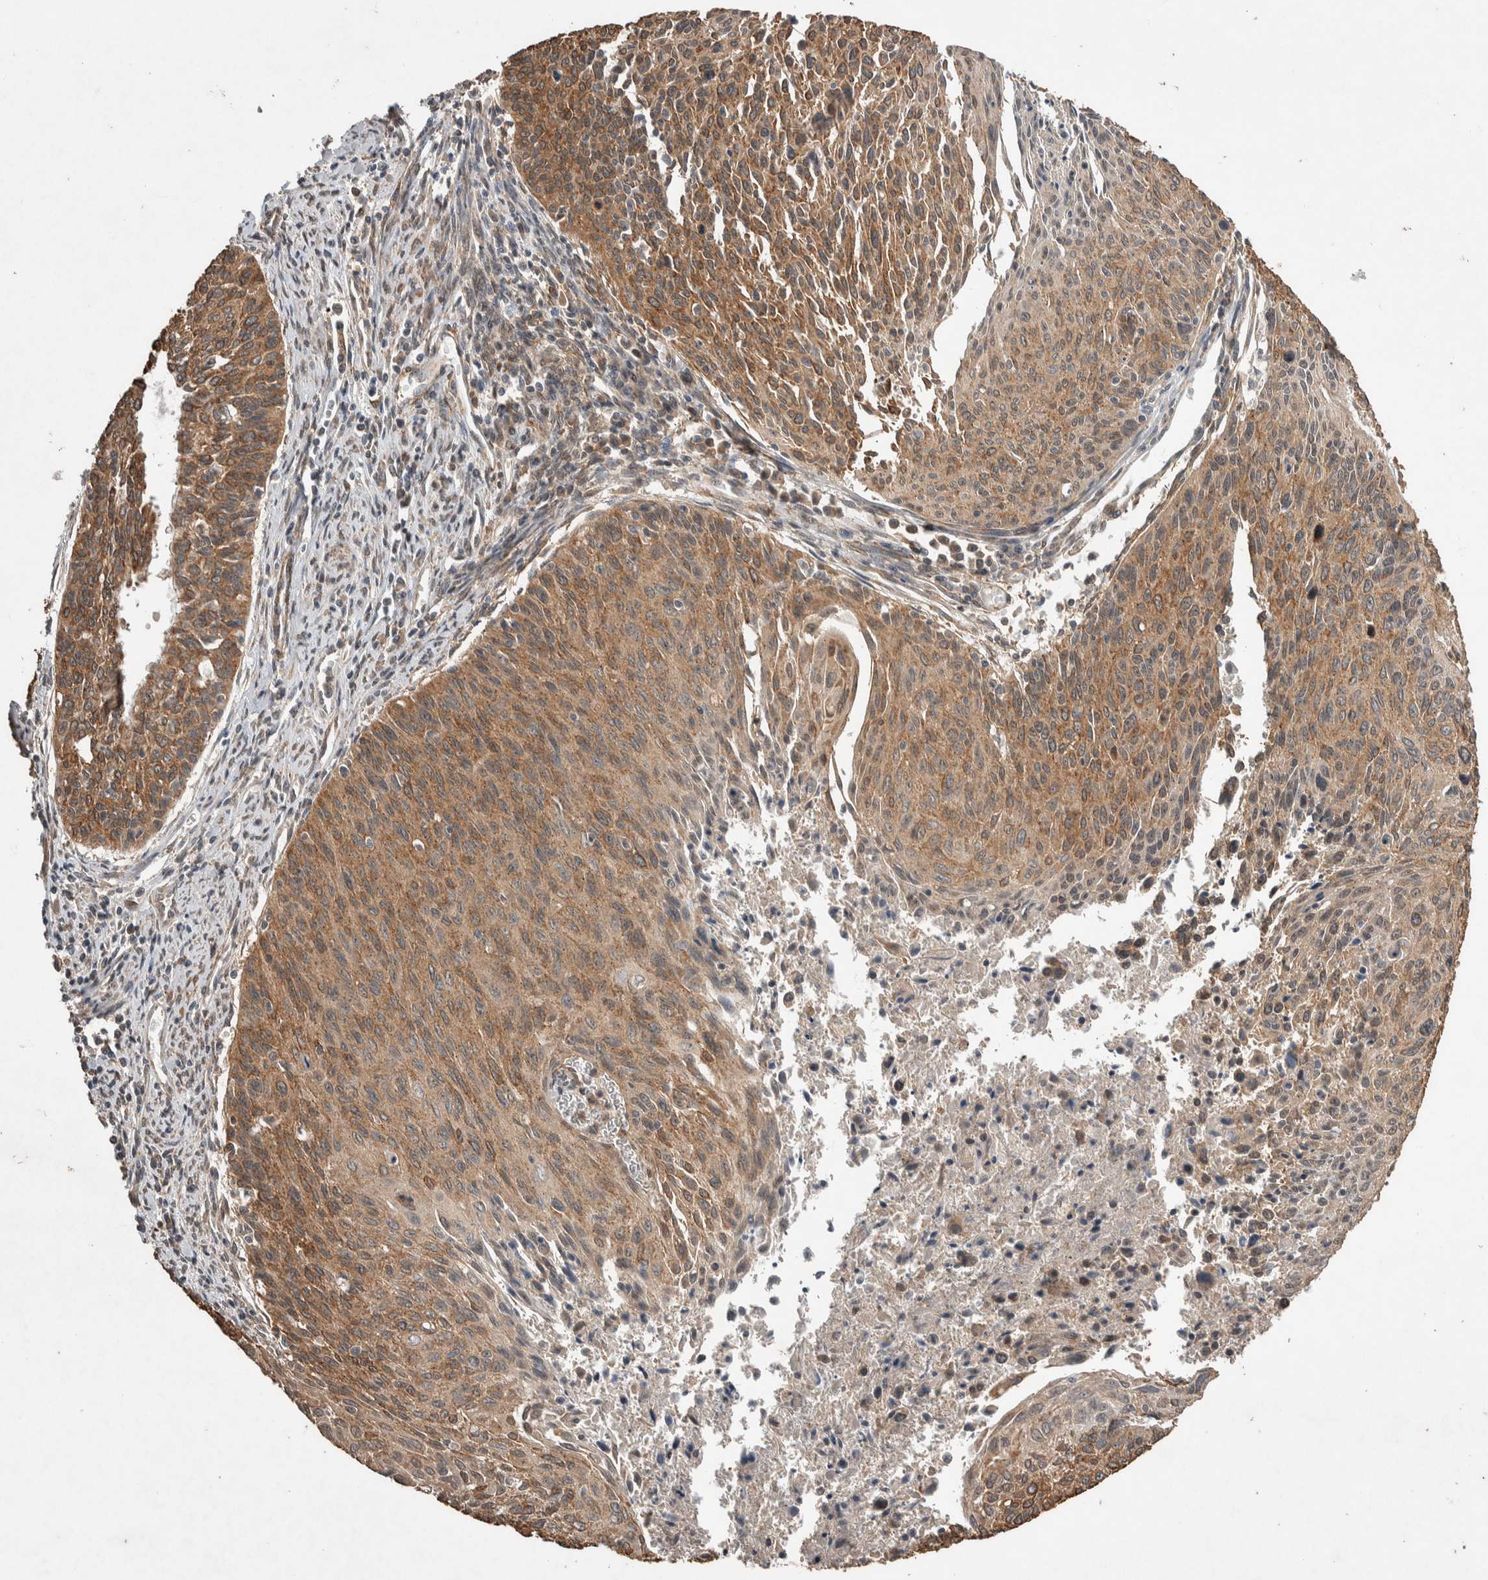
{"staining": {"intensity": "moderate", "quantity": ">75%", "location": "cytoplasmic/membranous"}, "tissue": "cervical cancer", "cell_type": "Tumor cells", "image_type": "cancer", "snomed": [{"axis": "morphology", "description": "Squamous cell carcinoma, NOS"}, {"axis": "topography", "description": "Cervix"}], "caption": "Immunohistochemical staining of cervical squamous cell carcinoma shows medium levels of moderate cytoplasmic/membranous expression in approximately >75% of tumor cells.", "gene": "DVL2", "patient": {"sex": "female", "age": 55}}